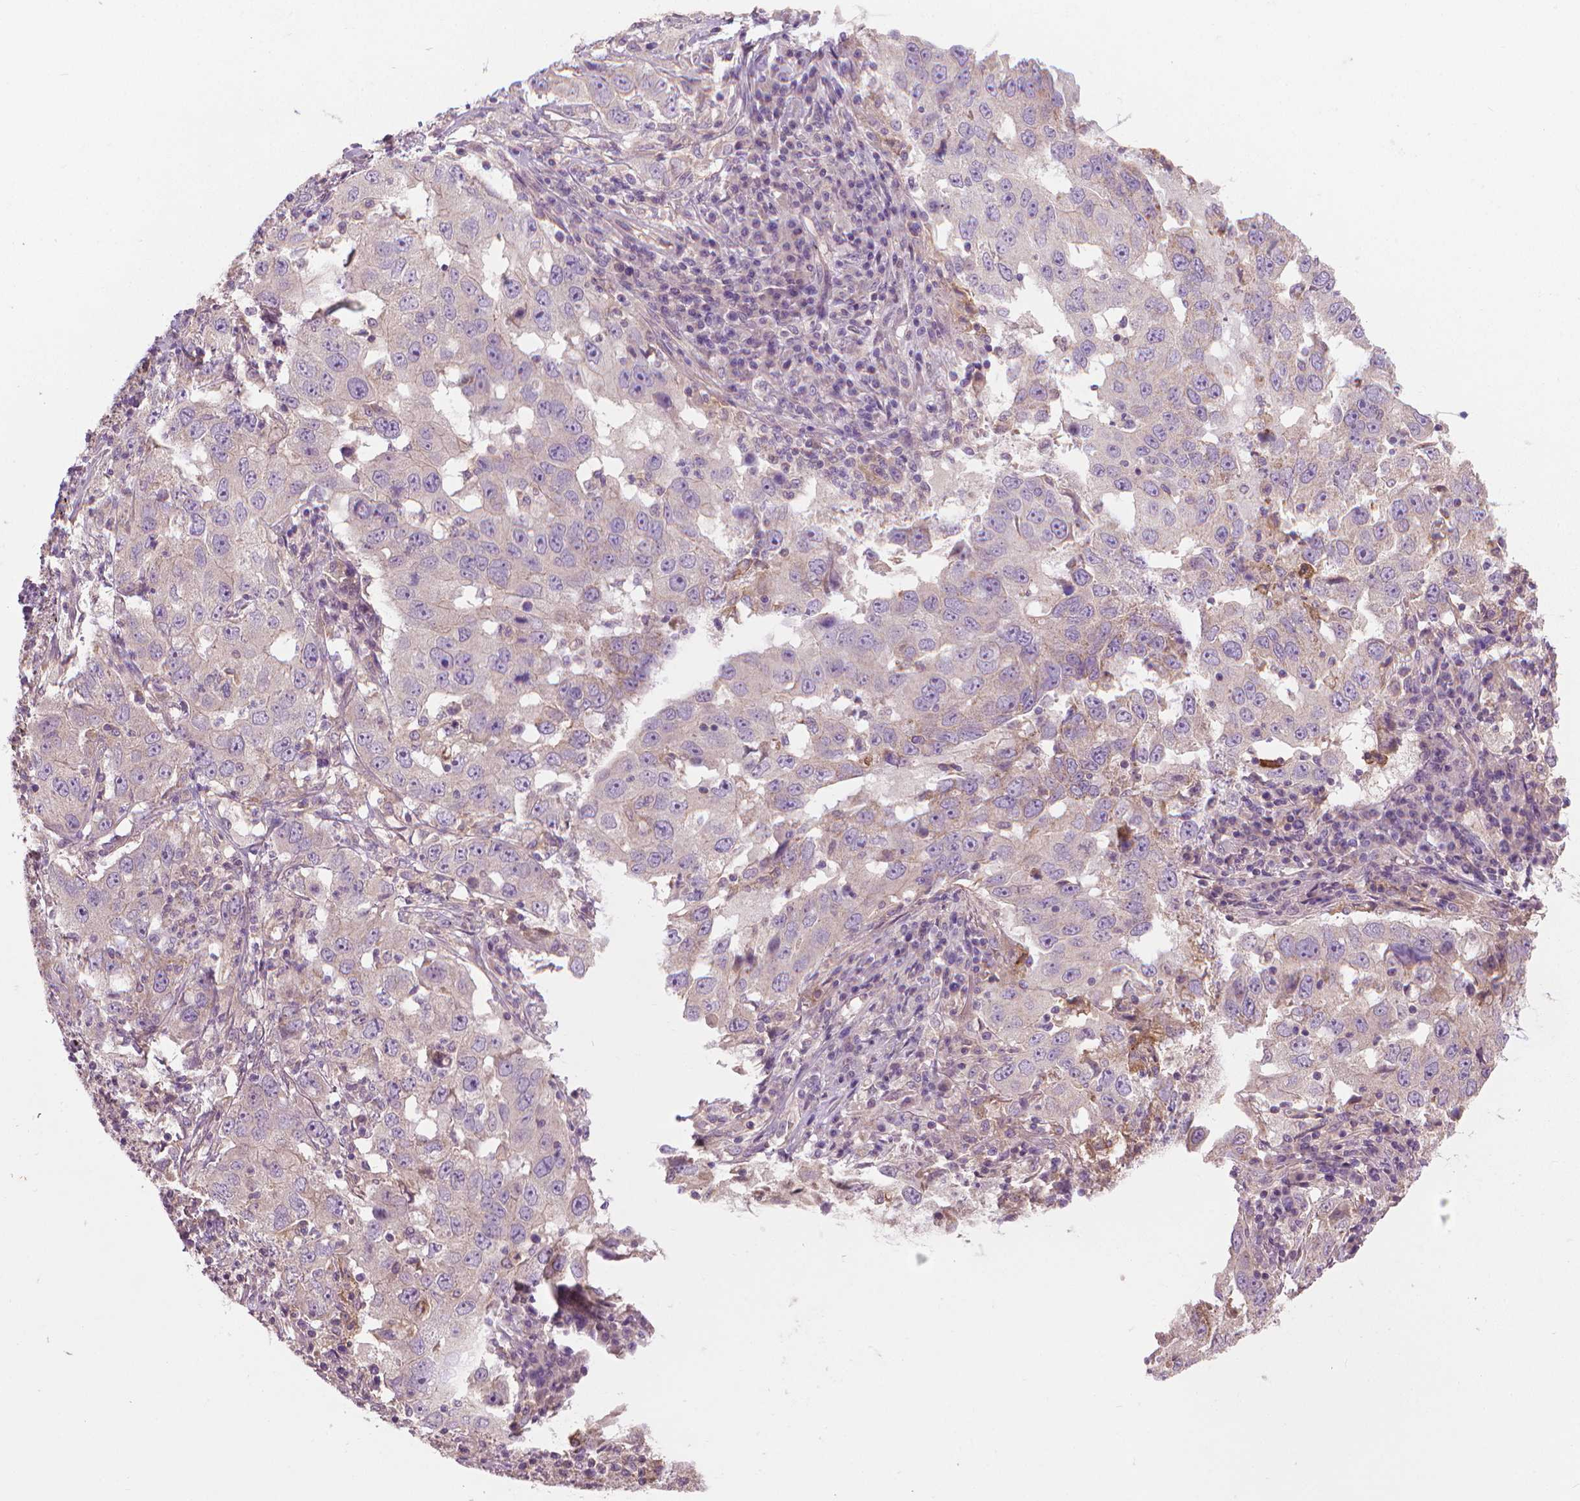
{"staining": {"intensity": "negative", "quantity": "none", "location": "none"}, "tissue": "lung cancer", "cell_type": "Tumor cells", "image_type": "cancer", "snomed": [{"axis": "morphology", "description": "Adenocarcinoma, NOS"}, {"axis": "topography", "description": "Lung"}], "caption": "Immunohistochemistry (IHC) image of neoplastic tissue: lung adenocarcinoma stained with DAB shows no significant protein positivity in tumor cells. Nuclei are stained in blue.", "gene": "RIIAD1", "patient": {"sex": "male", "age": 73}}